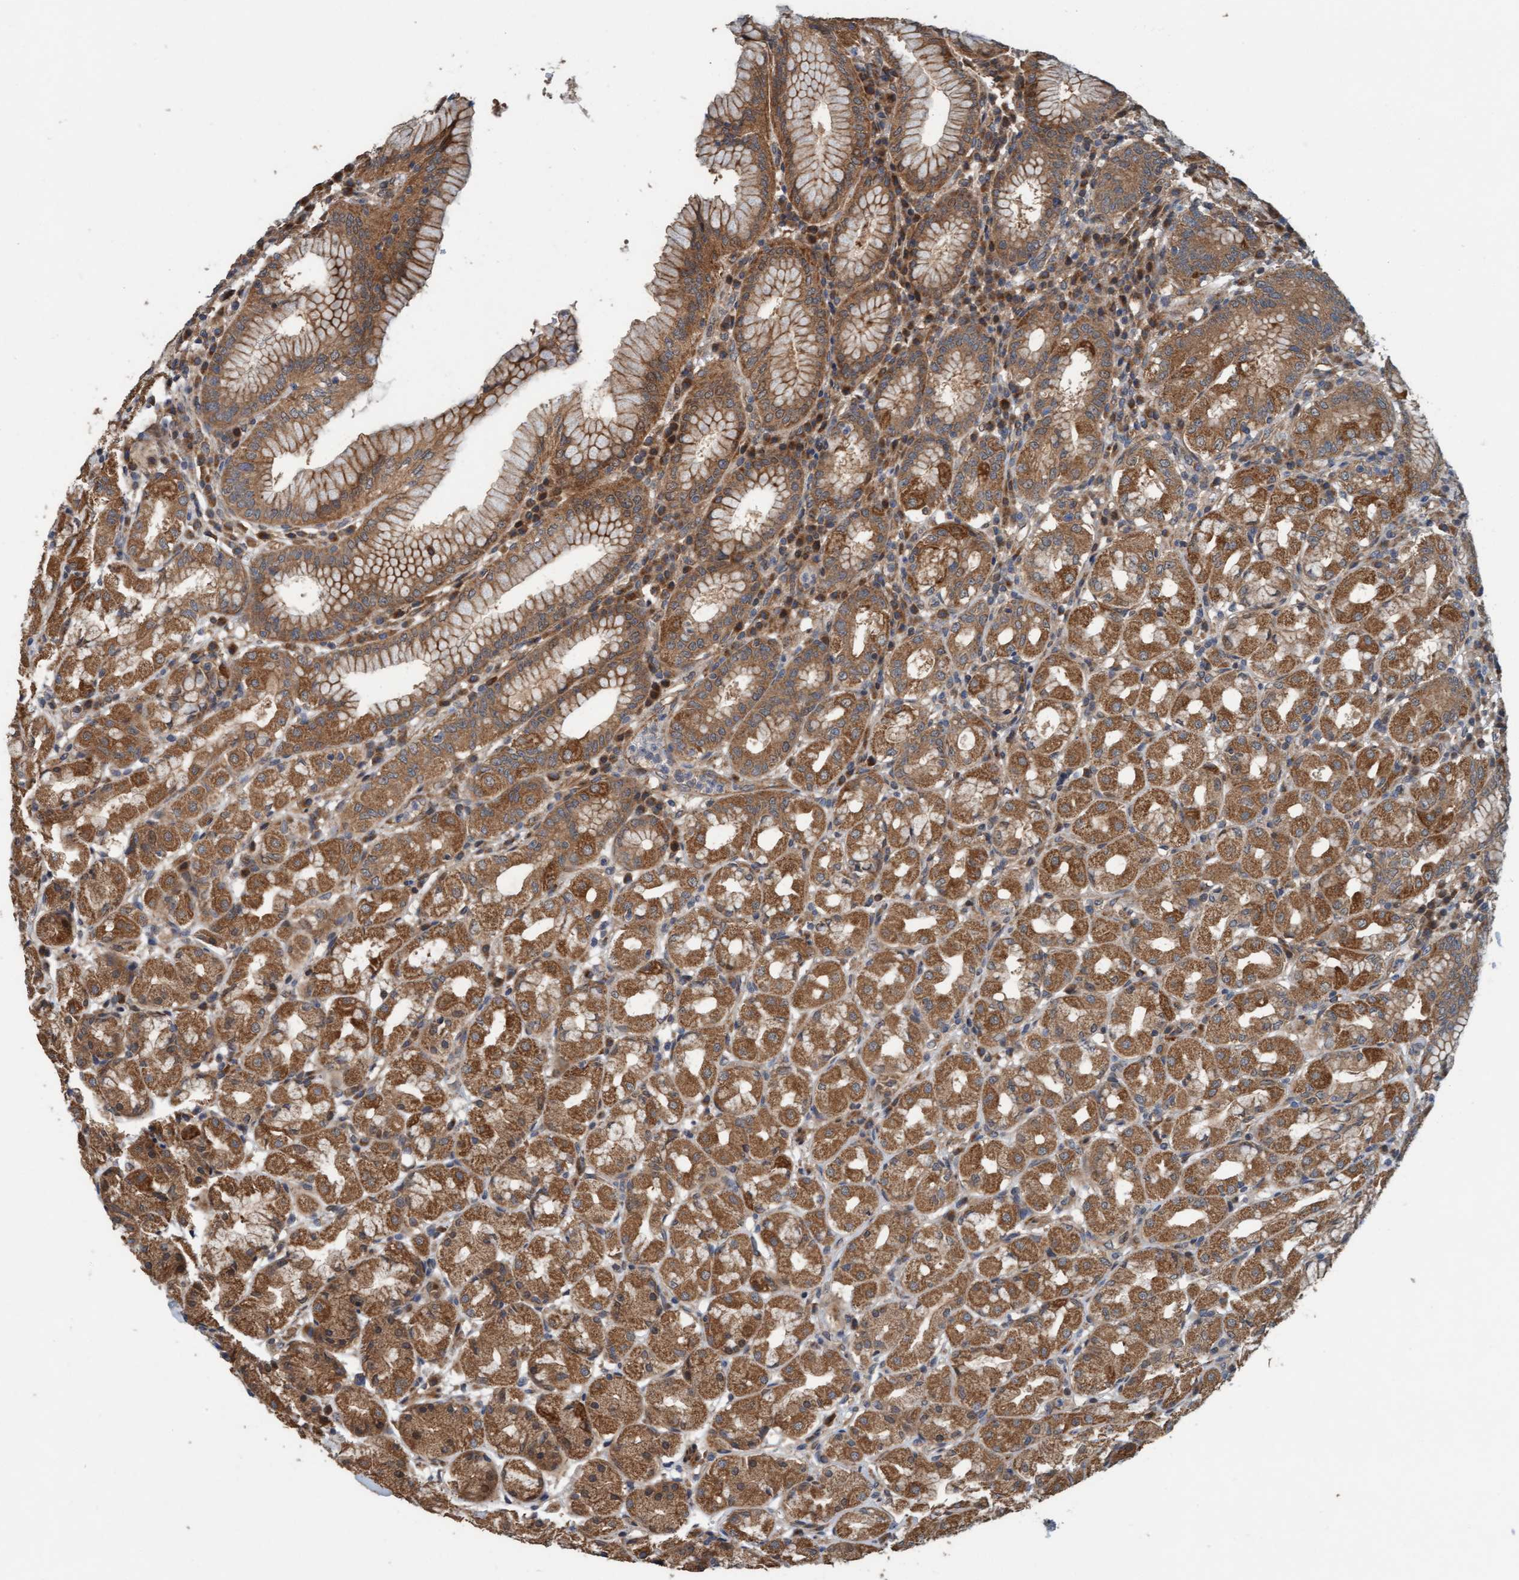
{"staining": {"intensity": "moderate", "quantity": ">75%", "location": "cytoplasmic/membranous"}, "tissue": "stomach", "cell_type": "Glandular cells", "image_type": "normal", "snomed": [{"axis": "morphology", "description": "Normal tissue, NOS"}, {"axis": "topography", "description": "Stomach"}, {"axis": "topography", "description": "Stomach, lower"}], "caption": "The photomicrograph exhibits immunohistochemical staining of normal stomach. There is moderate cytoplasmic/membranous expression is appreciated in approximately >75% of glandular cells.", "gene": "MLXIP", "patient": {"sex": "female", "age": 56}}